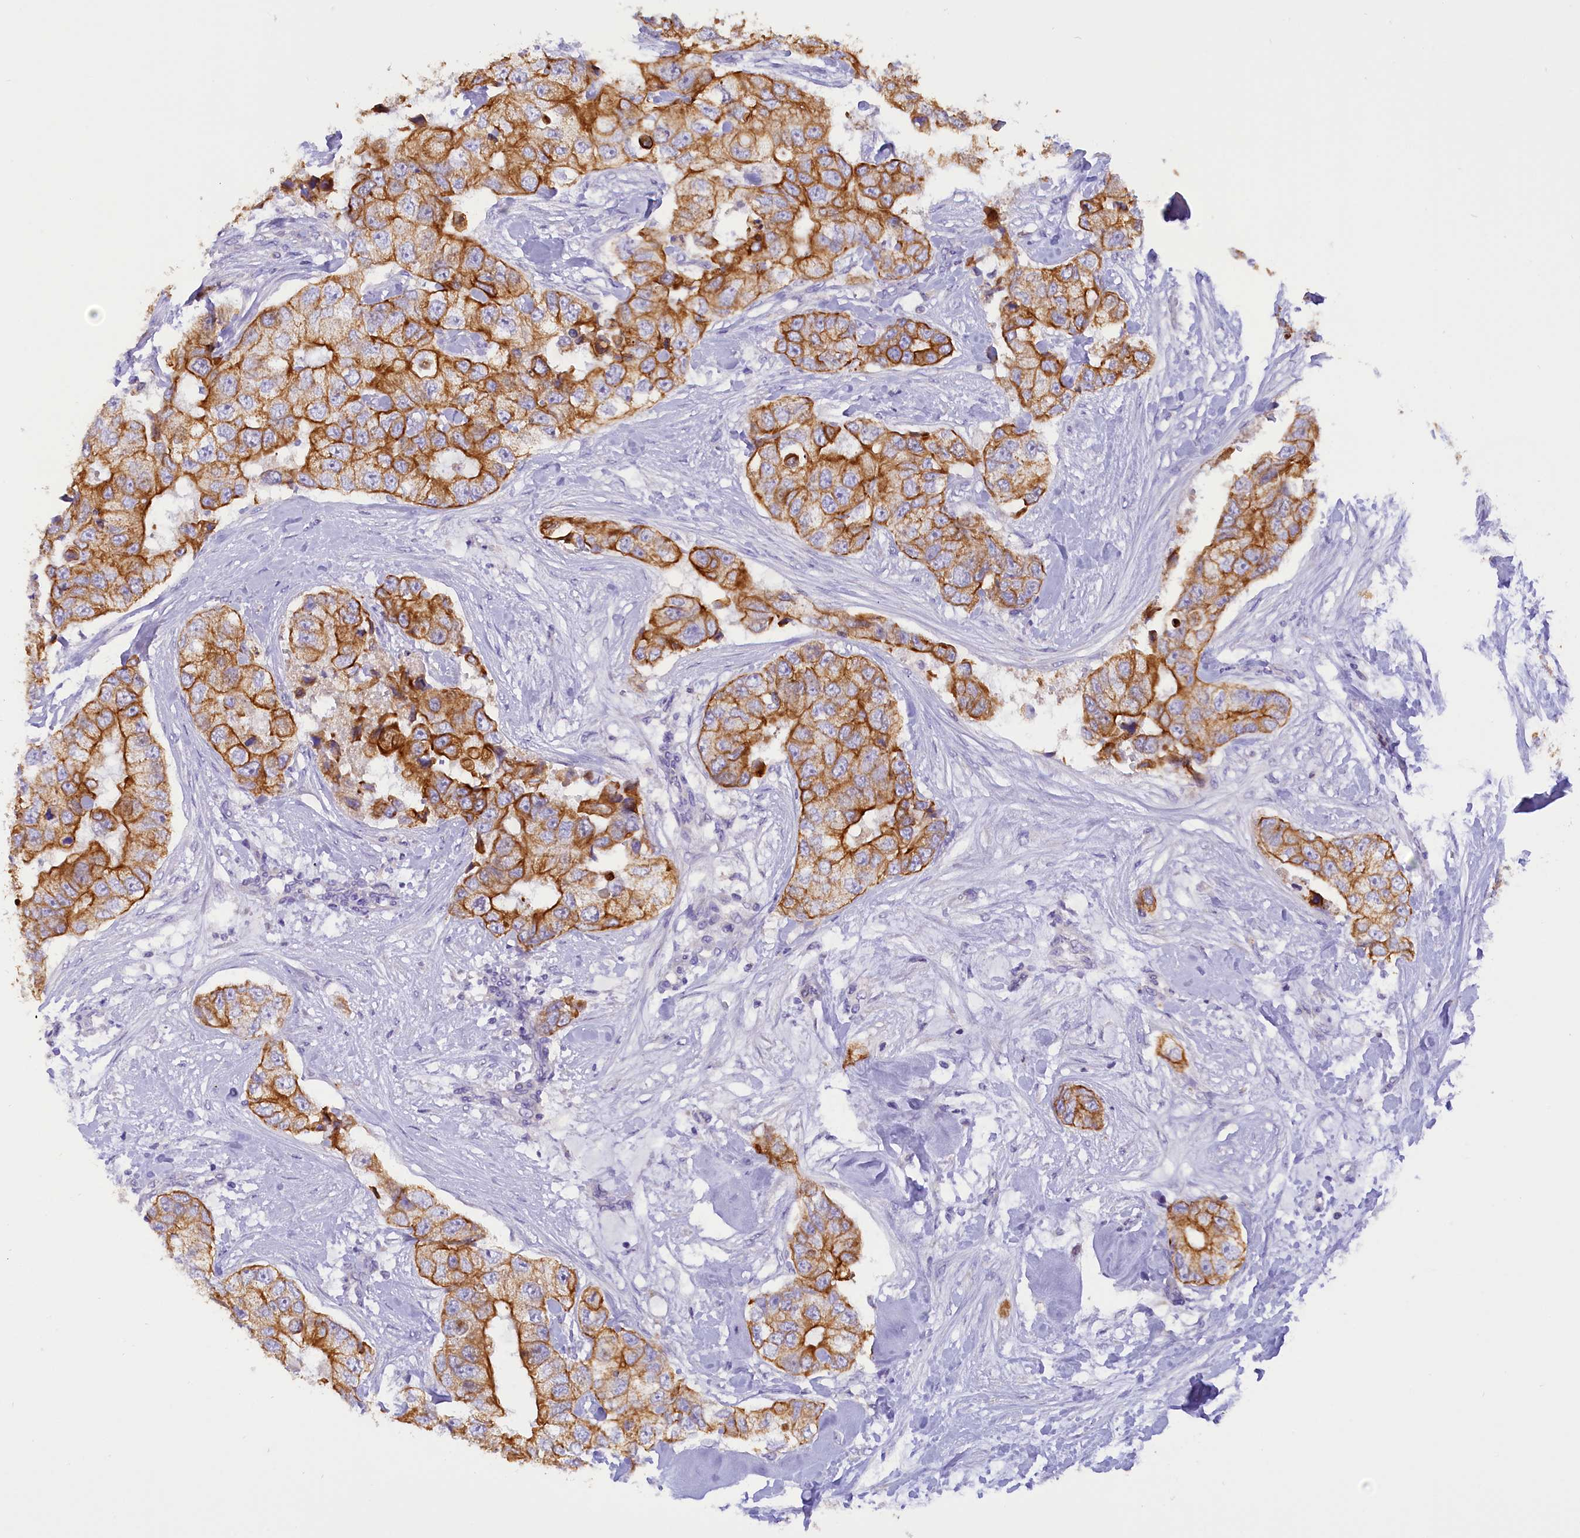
{"staining": {"intensity": "moderate", "quantity": ">75%", "location": "cytoplasmic/membranous"}, "tissue": "breast cancer", "cell_type": "Tumor cells", "image_type": "cancer", "snomed": [{"axis": "morphology", "description": "Duct carcinoma"}, {"axis": "topography", "description": "Breast"}], "caption": "A high-resolution micrograph shows IHC staining of breast intraductal carcinoma, which demonstrates moderate cytoplasmic/membranous positivity in about >75% of tumor cells. (Stains: DAB (3,3'-diaminobenzidine) in brown, nuclei in blue, Microscopy: brightfield microscopy at high magnification).", "gene": "PKIA", "patient": {"sex": "female", "age": 62}}